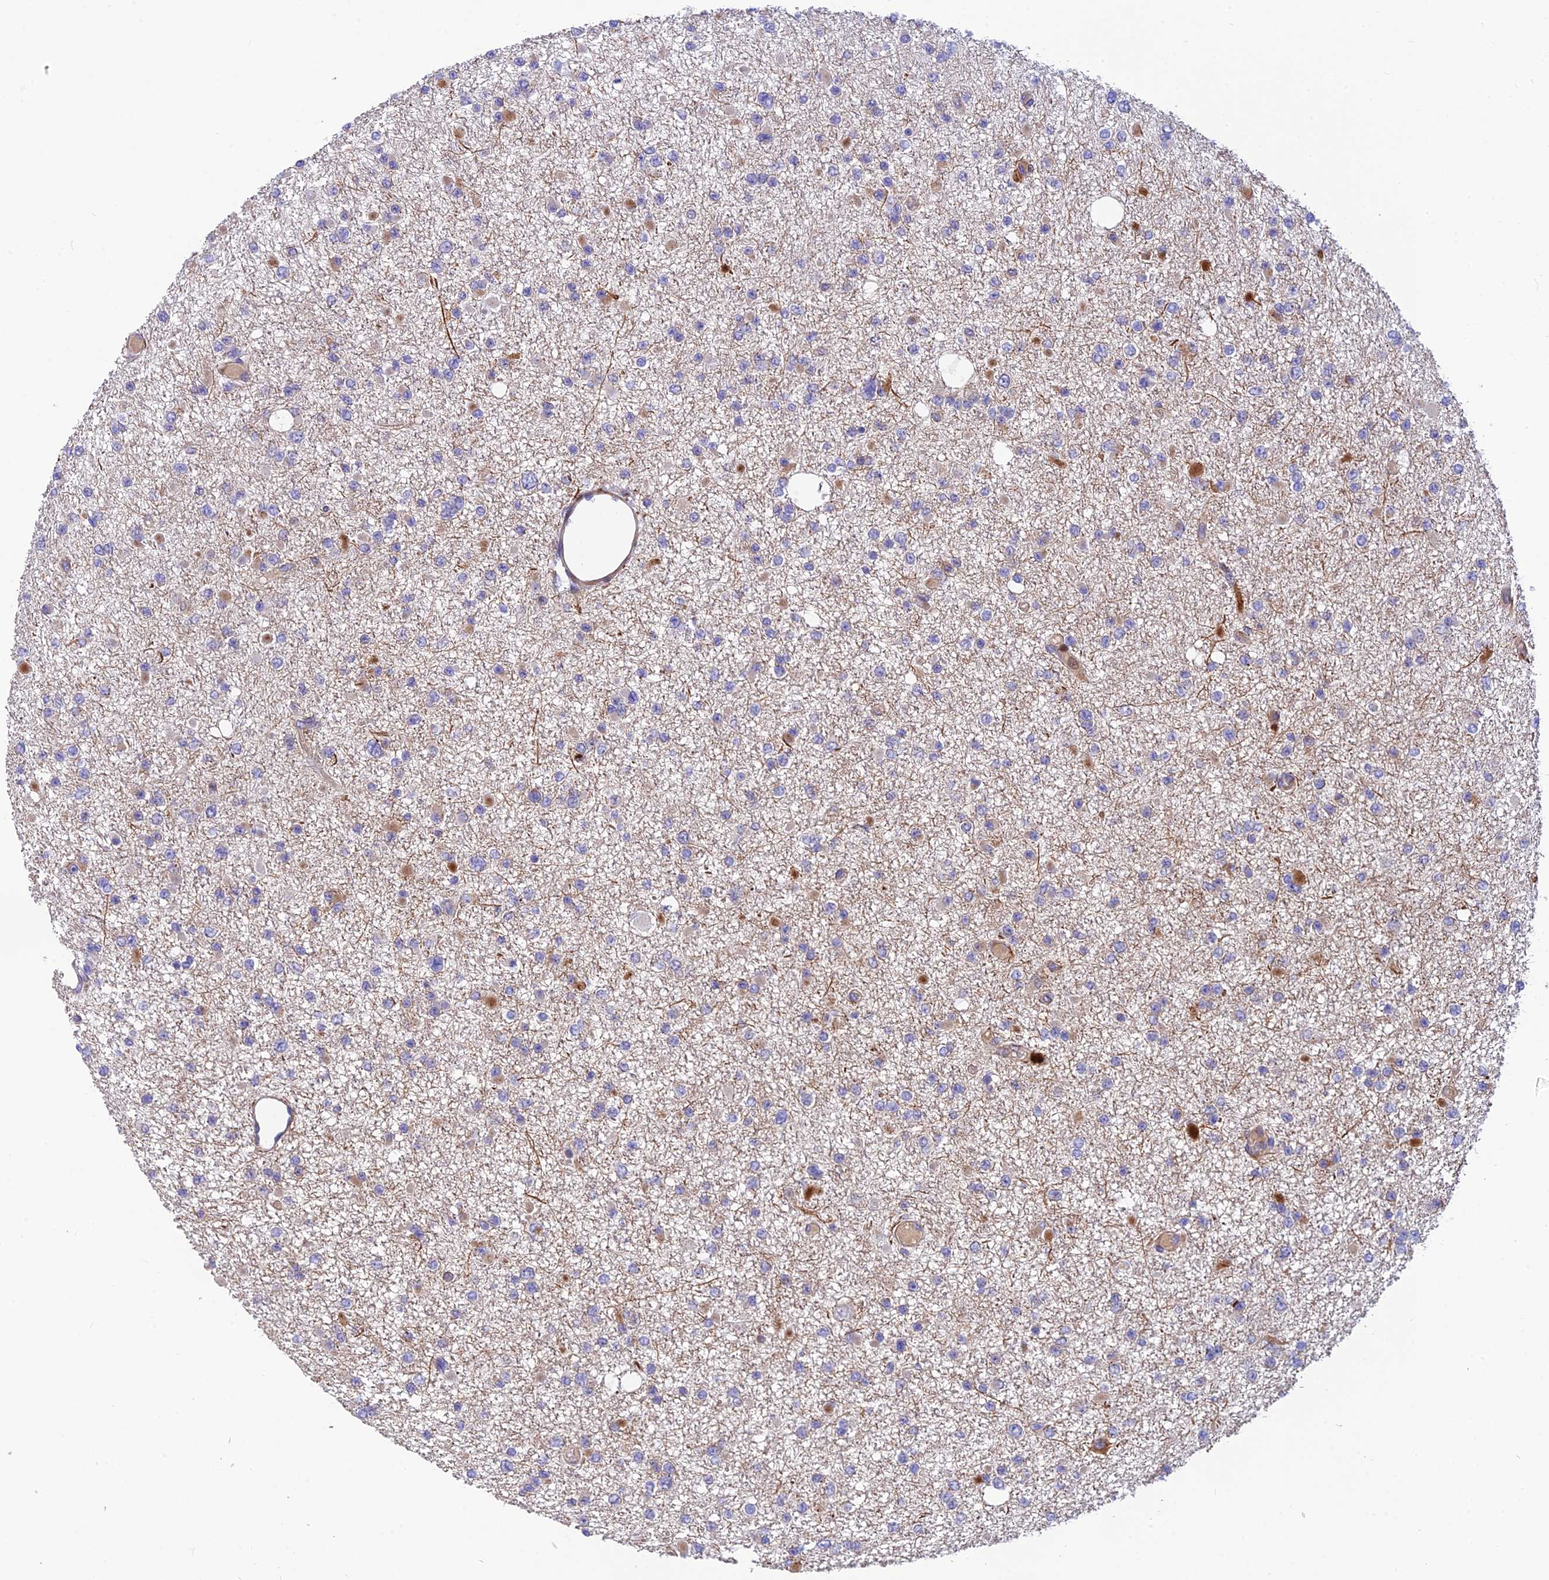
{"staining": {"intensity": "weak", "quantity": "<25%", "location": "cytoplasmic/membranous"}, "tissue": "glioma", "cell_type": "Tumor cells", "image_type": "cancer", "snomed": [{"axis": "morphology", "description": "Glioma, malignant, Low grade"}, {"axis": "topography", "description": "Brain"}], "caption": "Image shows no protein positivity in tumor cells of malignant glioma (low-grade) tissue. (Stains: DAB (3,3'-diaminobenzidine) immunohistochemistry (IHC) with hematoxylin counter stain, Microscopy: brightfield microscopy at high magnification).", "gene": "CPSF4L", "patient": {"sex": "female", "age": 22}}